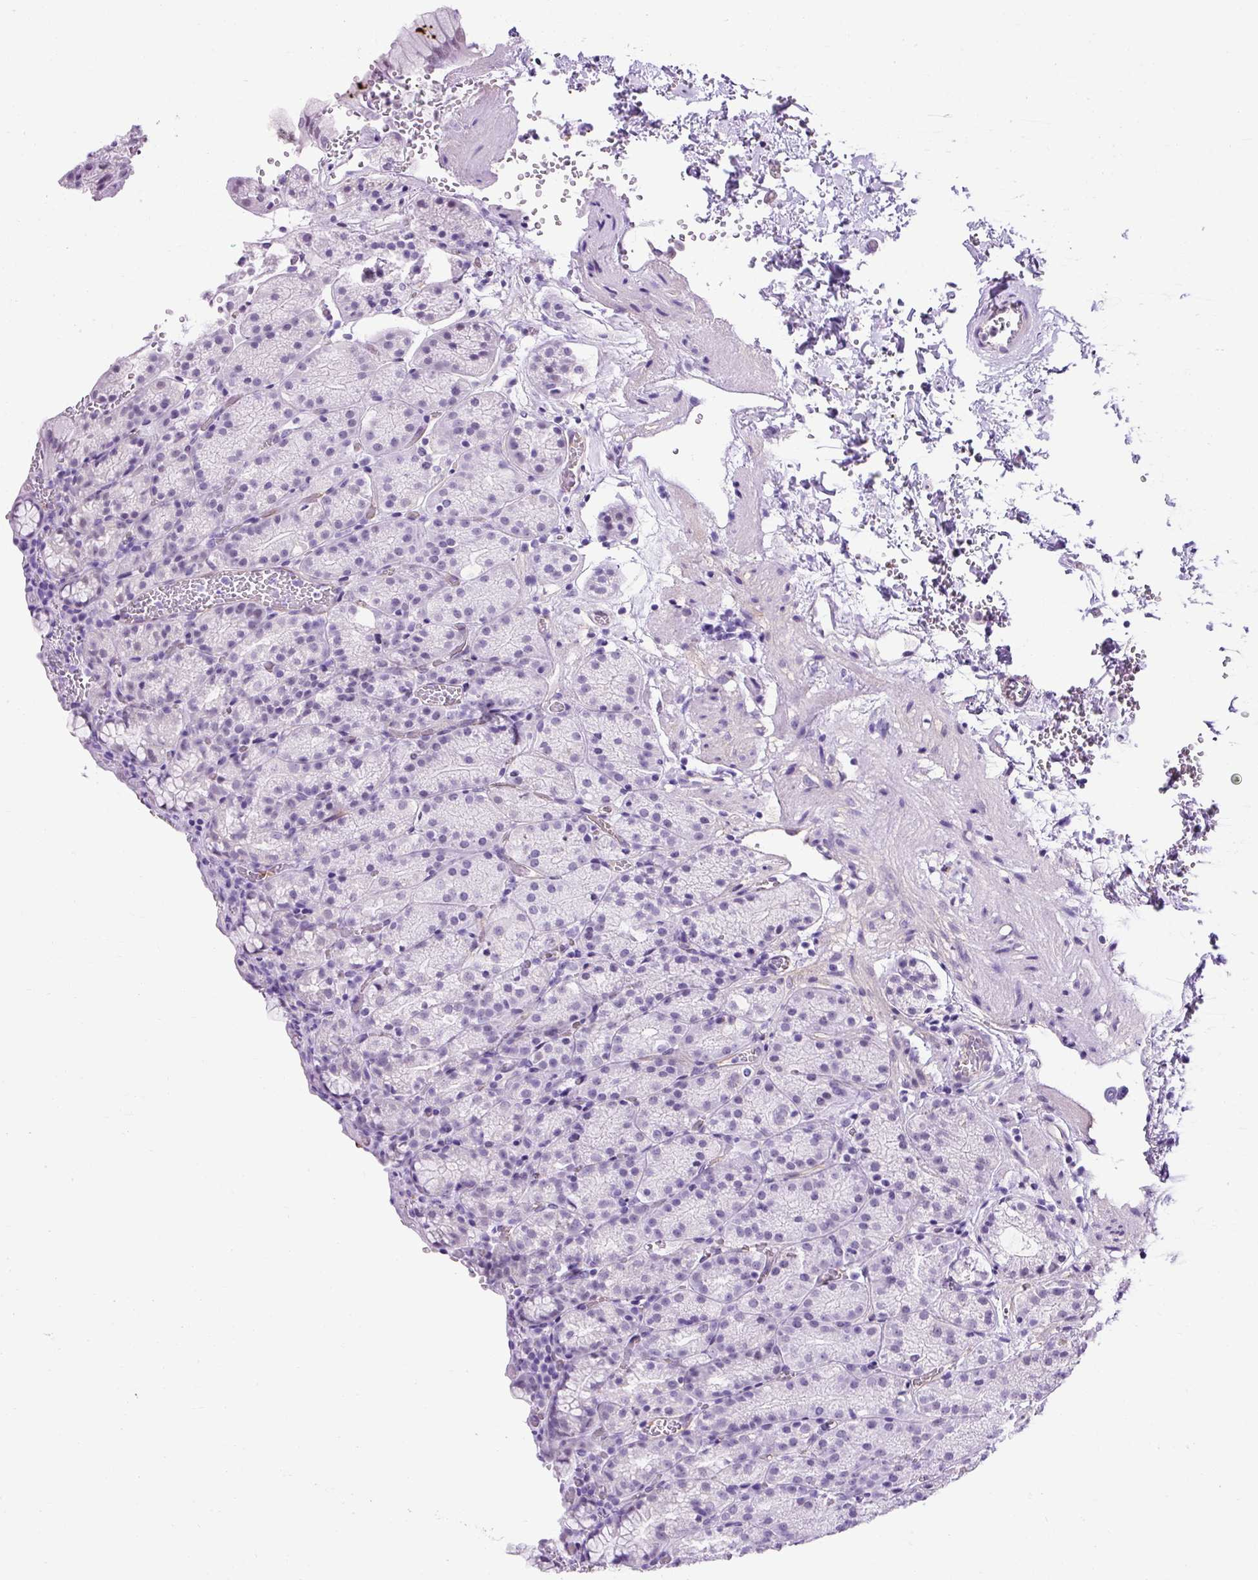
{"staining": {"intensity": "negative", "quantity": "none", "location": "none"}, "tissue": "stomach", "cell_type": "Glandular cells", "image_type": "normal", "snomed": [{"axis": "morphology", "description": "Normal tissue, NOS"}, {"axis": "topography", "description": "Stomach, upper"}], "caption": "An immunohistochemistry (IHC) histopathology image of unremarkable stomach is shown. There is no staining in glandular cells of stomach. (Brightfield microscopy of DAB (3,3'-diaminobenzidine) immunohistochemistry at high magnification).", "gene": "KRT12", "patient": {"sex": "female", "age": 81}}